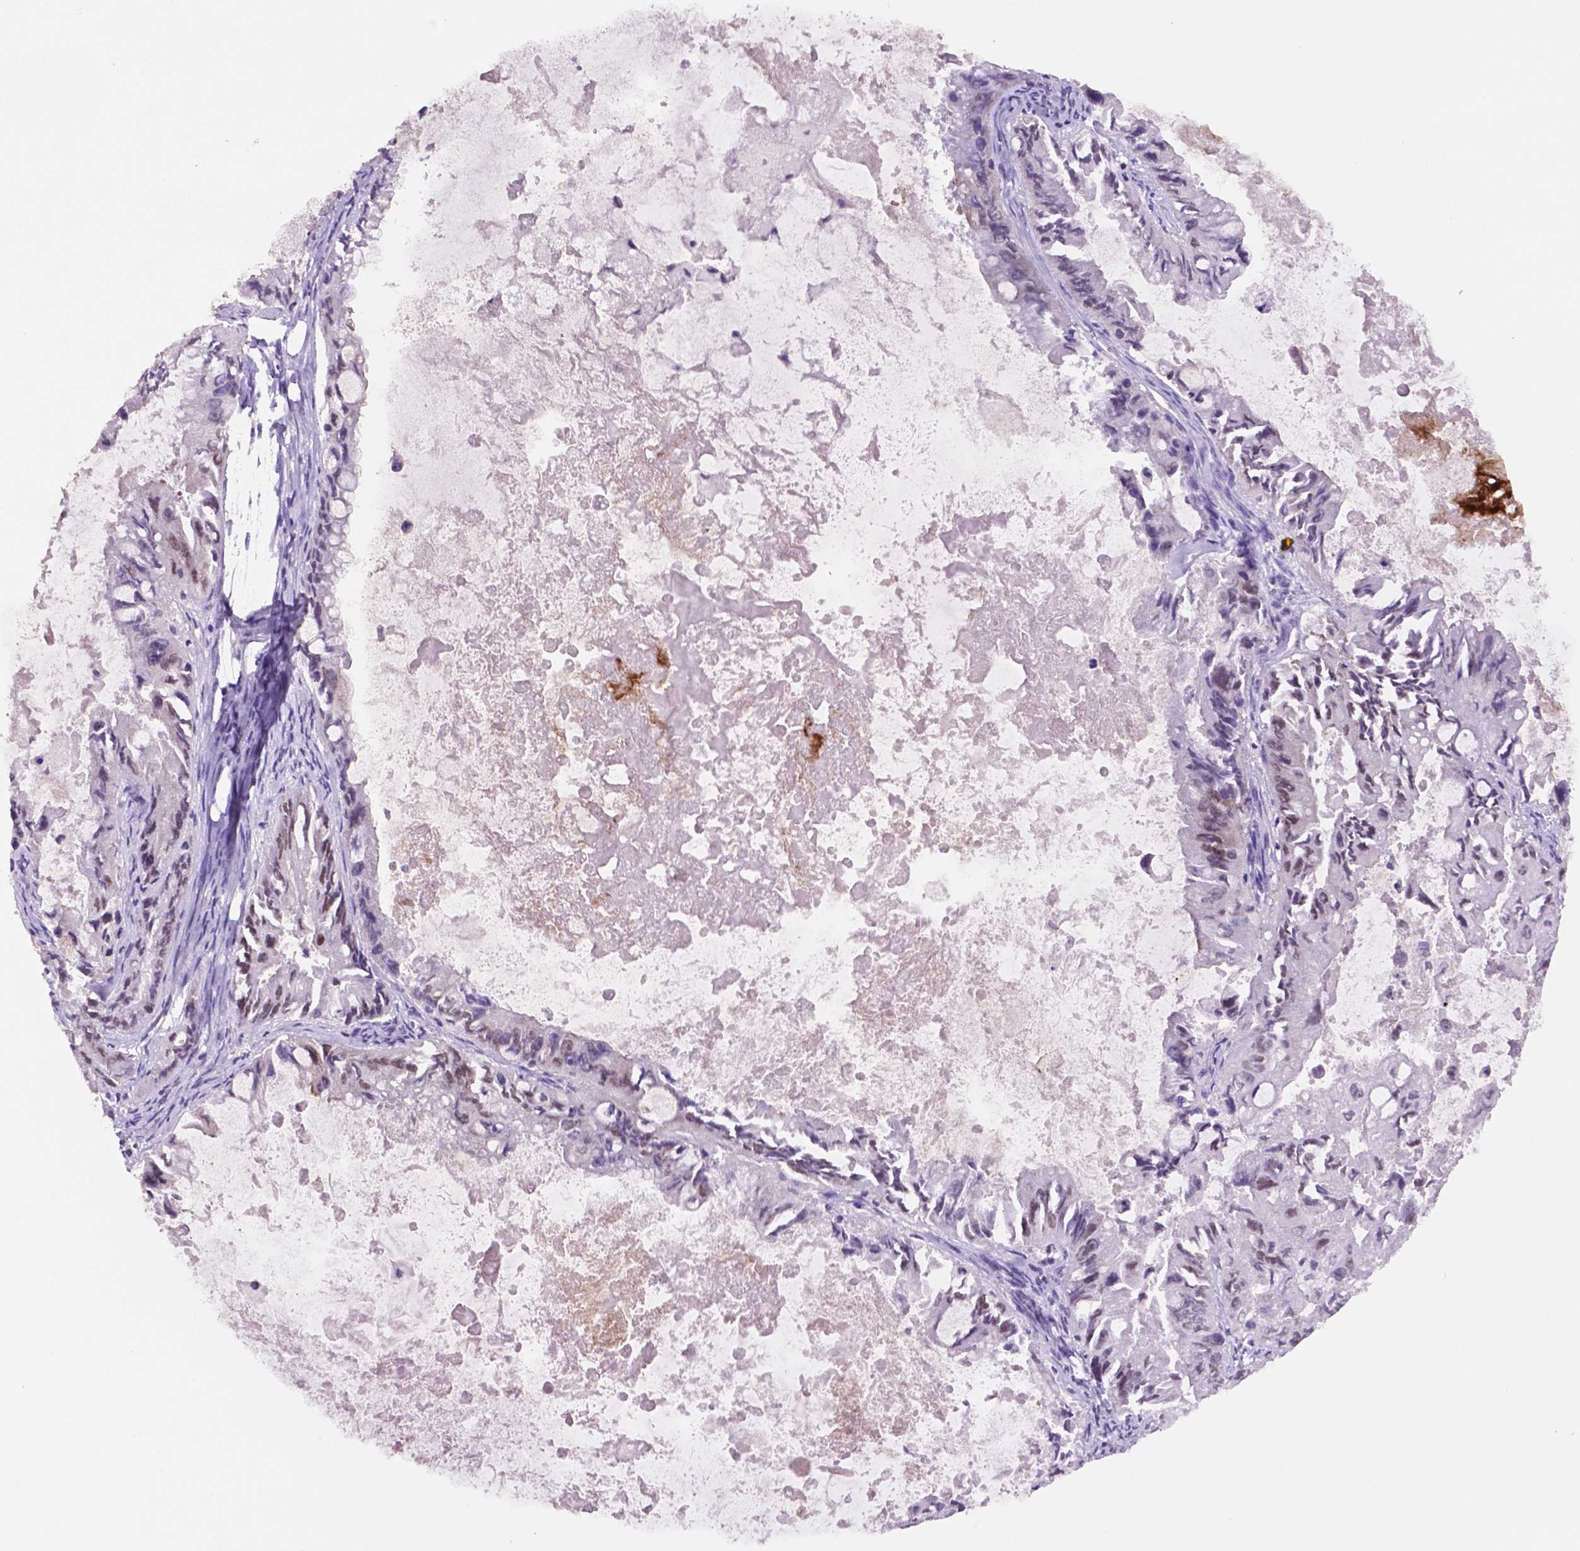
{"staining": {"intensity": "moderate", "quantity": "<25%", "location": "nuclear"}, "tissue": "ovarian cancer", "cell_type": "Tumor cells", "image_type": "cancer", "snomed": [{"axis": "morphology", "description": "Cystadenocarcinoma, mucinous, NOS"}, {"axis": "topography", "description": "Ovary"}], "caption": "There is low levels of moderate nuclear expression in tumor cells of mucinous cystadenocarcinoma (ovarian), as demonstrated by immunohistochemical staining (brown color).", "gene": "NCOR1", "patient": {"sex": "female", "age": 61}}